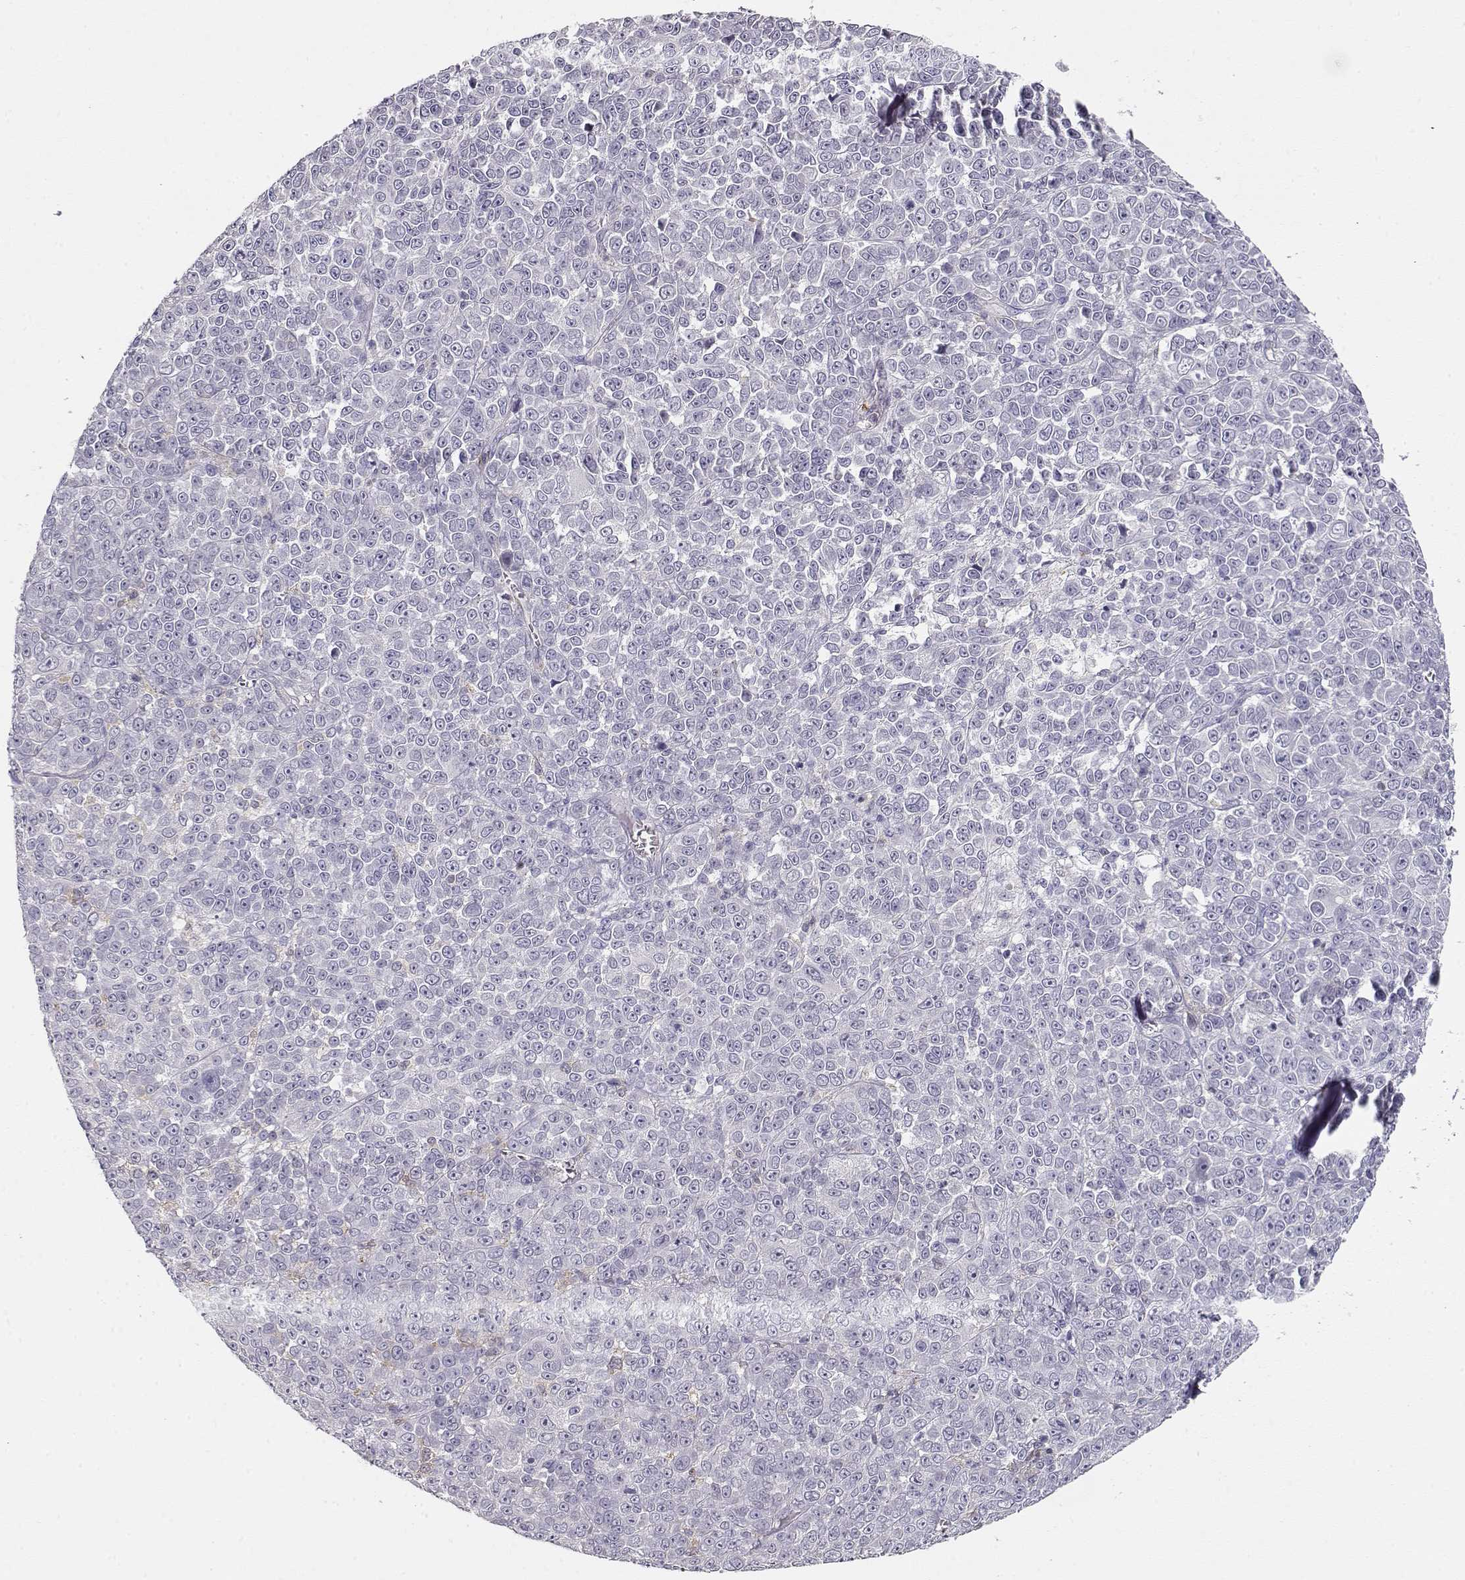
{"staining": {"intensity": "negative", "quantity": "none", "location": "none"}, "tissue": "melanoma", "cell_type": "Tumor cells", "image_type": "cancer", "snomed": [{"axis": "morphology", "description": "Malignant melanoma, NOS"}, {"axis": "topography", "description": "Skin"}], "caption": "The image displays no significant staining in tumor cells of malignant melanoma.", "gene": "VAV1", "patient": {"sex": "female", "age": 95}}